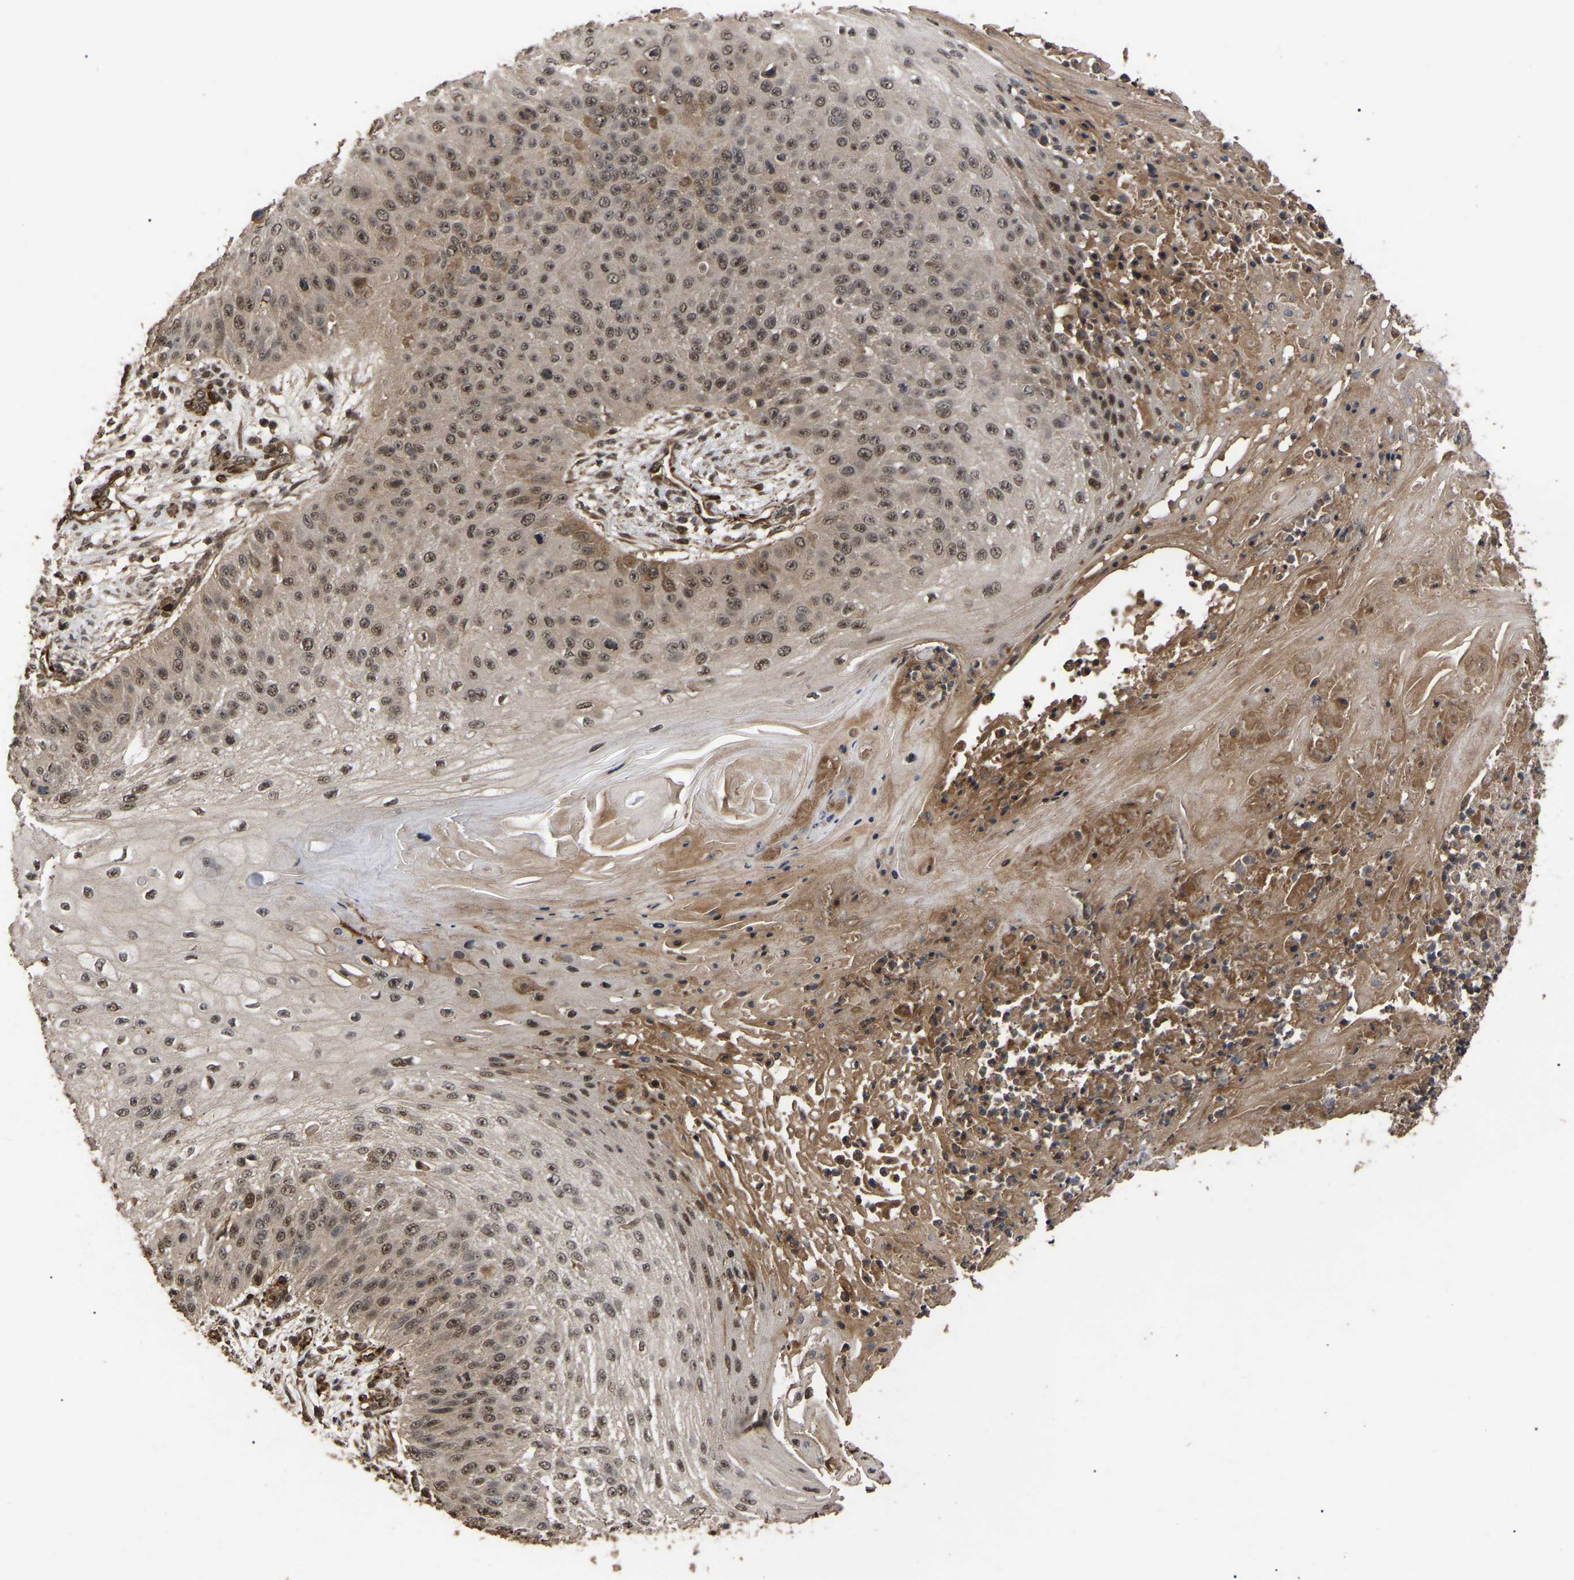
{"staining": {"intensity": "moderate", "quantity": ">75%", "location": "cytoplasmic/membranous,nuclear"}, "tissue": "skin cancer", "cell_type": "Tumor cells", "image_type": "cancer", "snomed": [{"axis": "morphology", "description": "Squamous cell carcinoma, NOS"}, {"axis": "topography", "description": "Skin"}], "caption": "This micrograph reveals IHC staining of squamous cell carcinoma (skin), with medium moderate cytoplasmic/membranous and nuclear staining in about >75% of tumor cells.", "gene": "FAM161B", "patient": {"sex": "female", "age": 80}}